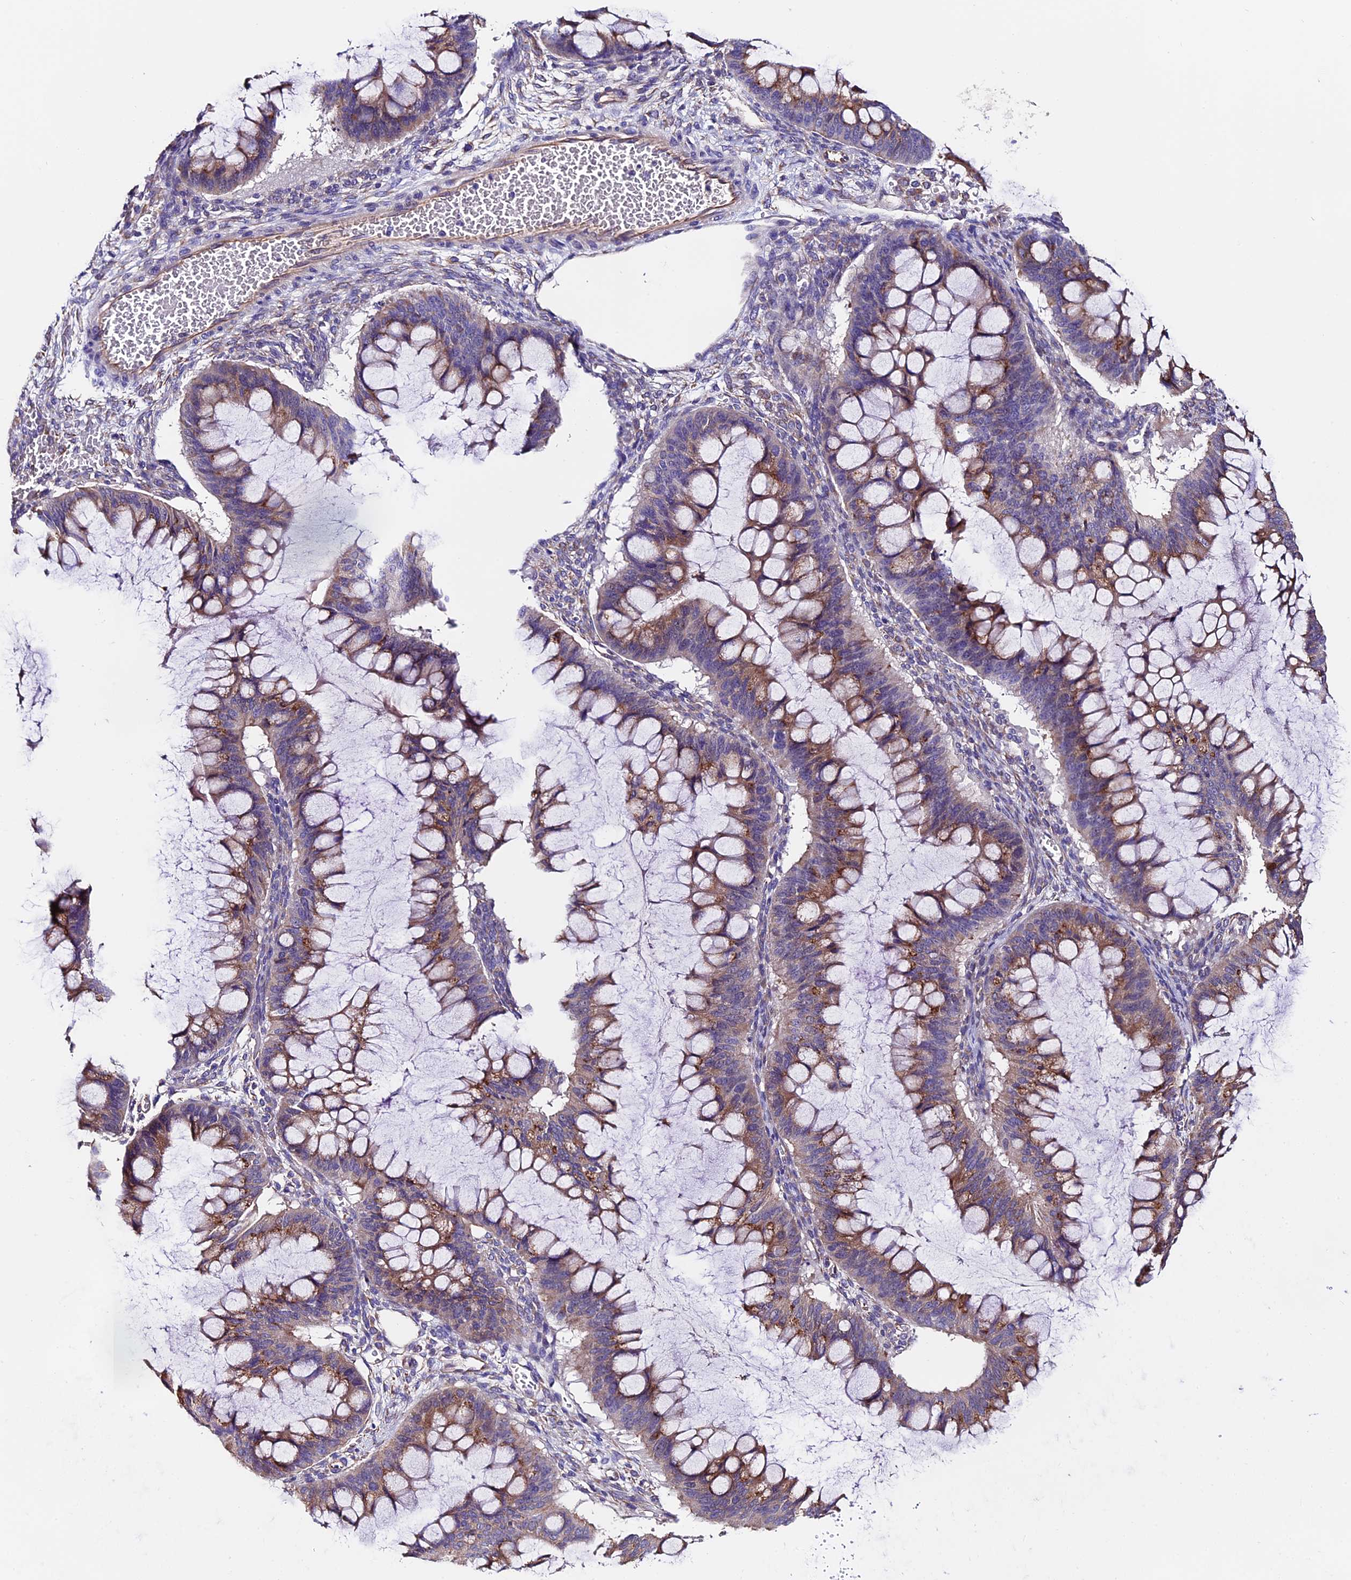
{"staining": {"intensity": "moderate", "quantity": ">75%", "location": "cytoplasmic/membranous"}, "tissue": "ovarian cancer", "cell_type": "Tumor cells", "image_type": "cancer", "snomed": [{"axis": "morphology", "description": "Cystadenocarcinoma, mucinous, NOS"}, {"axis": "topography", "description": "Ovary"}], "caption": "Human ovarian cancer stained with a brown dye demonstrates moderate cytoplasmic/membranous positive positivity in approximately >75% of tumor cells.", "gene": "CLN5", "patient": {"sex": "female", "age": 73}}